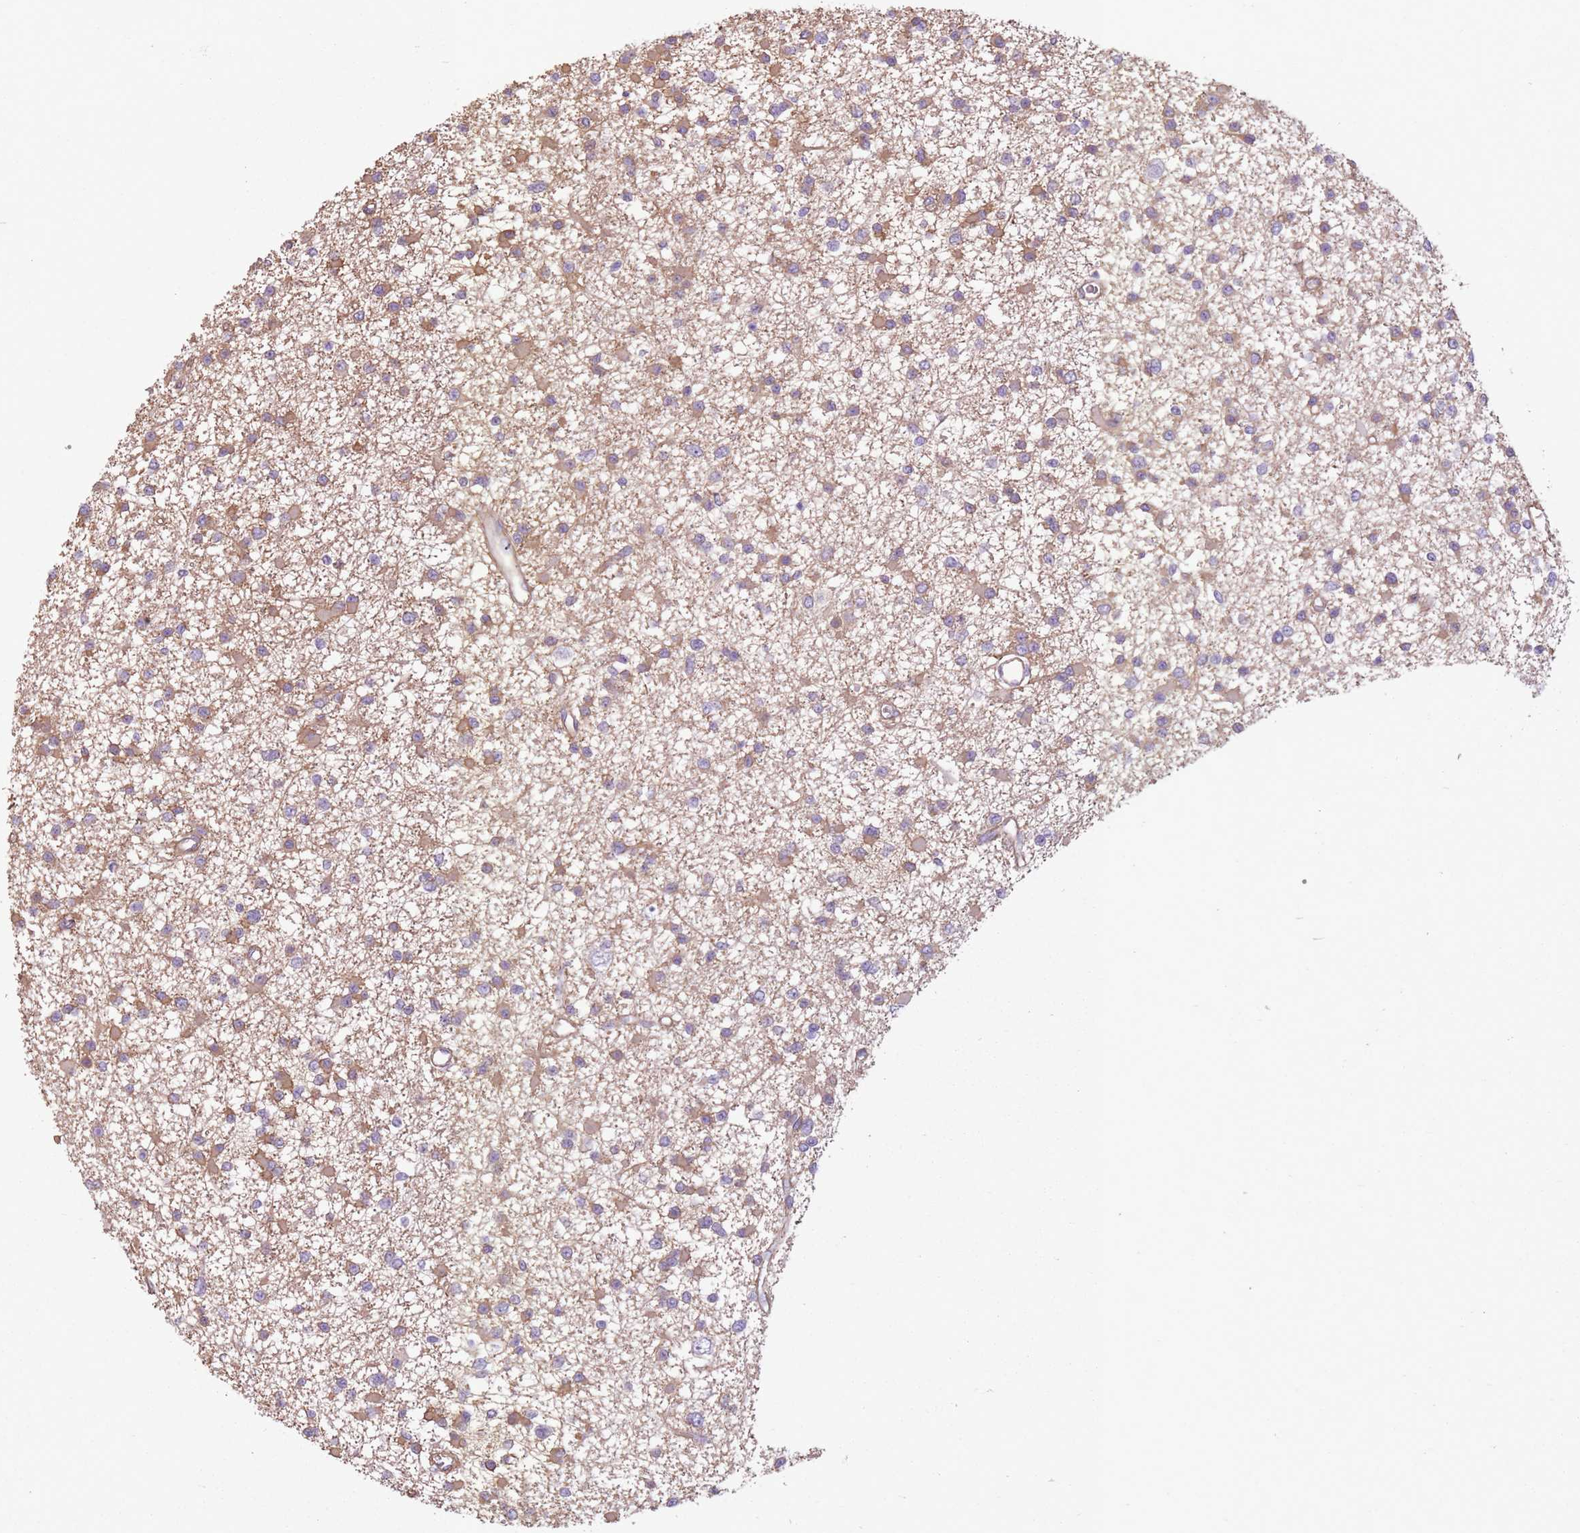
{"staining": {"intensity": "weak", "quantity": "25%-75%", "location": "cytoplasmic/membranous"}, "tissue": "glioma", "cell_type": "Tumor cells", "image_type": "cancer", "snomed": [{"axis": "morphology", "description": "Glioma, malignant, Low grade"}, {"axis": "topography", "description": "Brain"}], "caption": "Immunohistochemical staining of human malignant glioma (low-grade) reveals low levels of weak cytoplasmic/membranous staining in about 25%-75% of tumor cells. (DAB IHC, brown staining for protein, blue staining for nuclei).", "gene": "ADD1", "patient": {"sex": "female", "age": 22}}